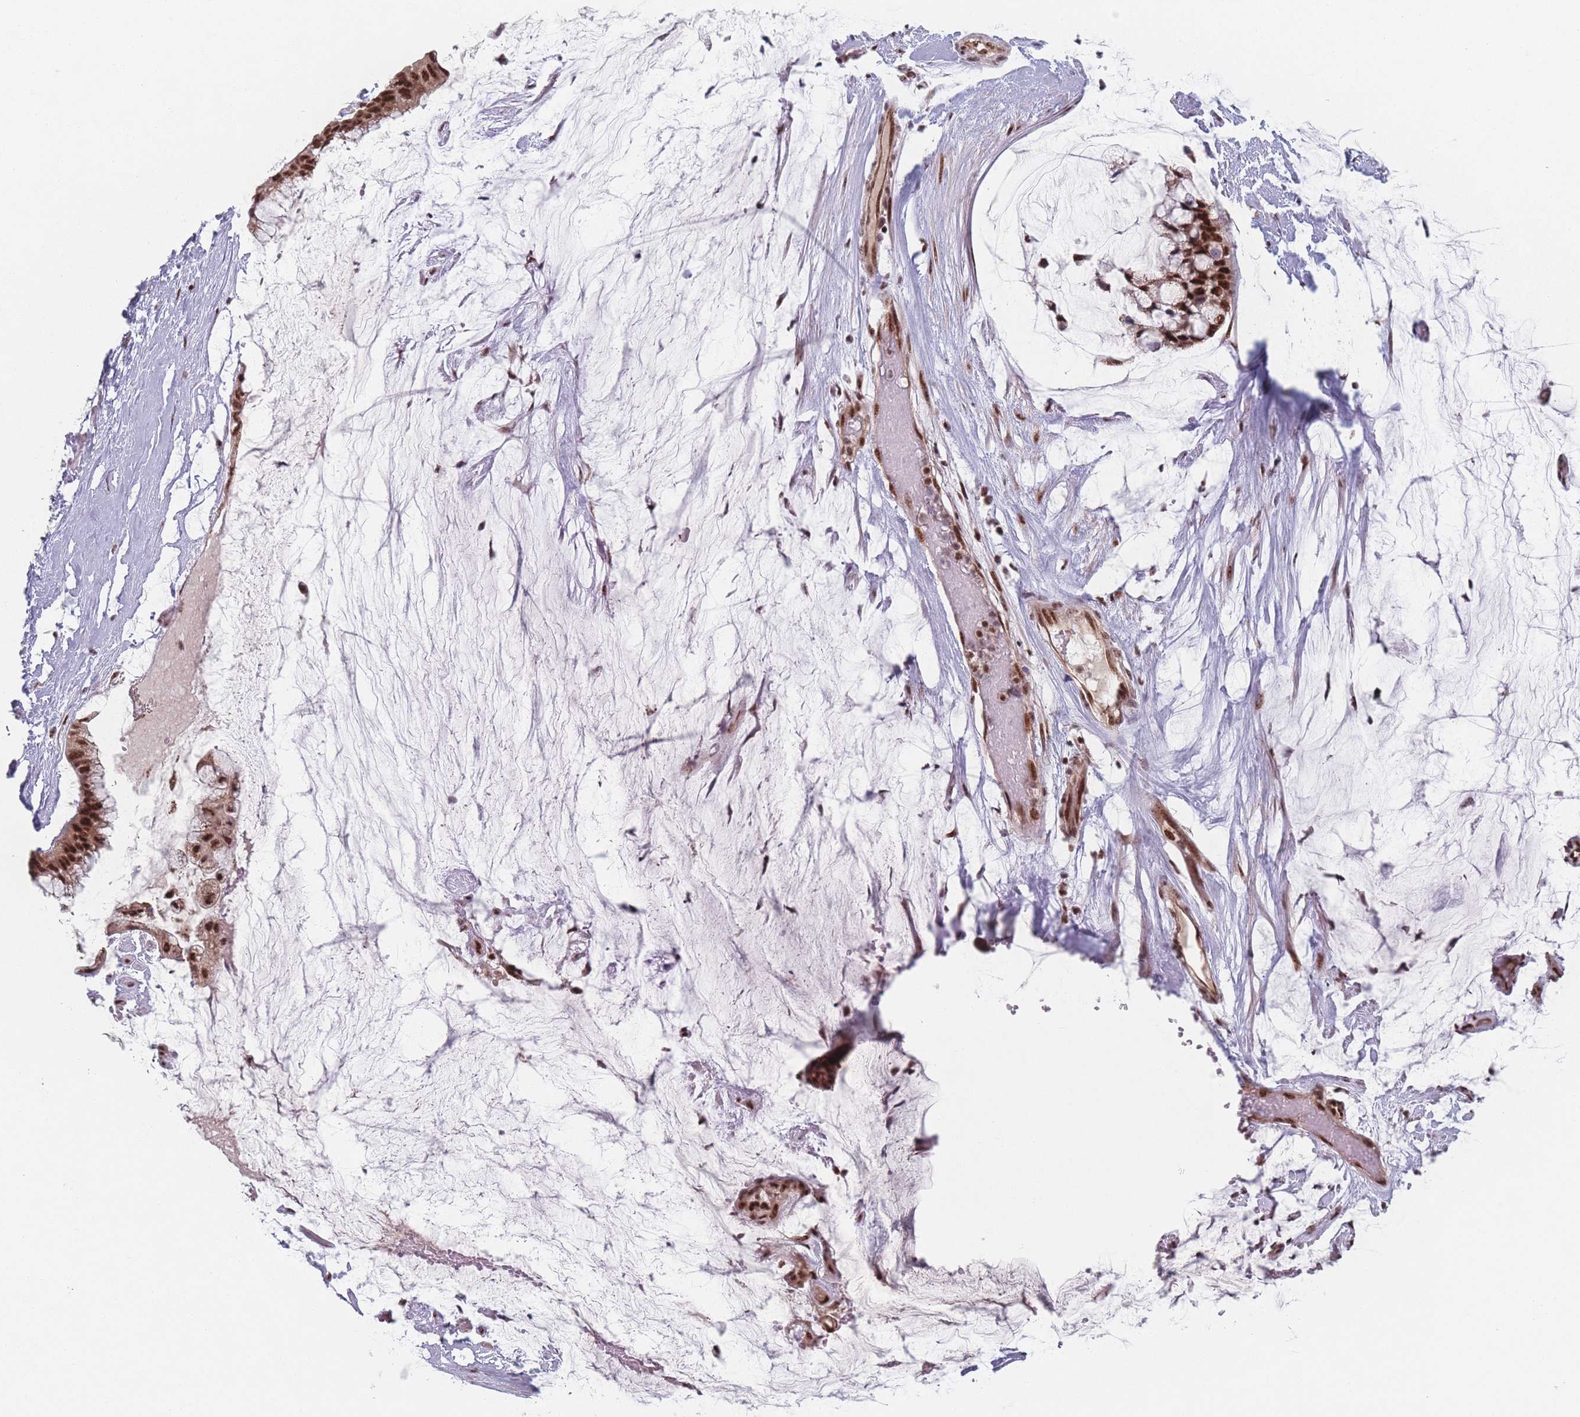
{"staining": {"intensity": "strong", "quantity": ">75%", "location": "nuclear"}, "tissue": "ovarian cancer", "cell_type": "Tumor cells", "image_type": "cancer", "snomed": [{"axis": "morphology", "description": "Cystadenocarcinoma, mucinous, NOS"}, {"axis": "topography", "description": "Ovary"}], "caption": "Protein analysis of ovarian mucinous cystadenocarcinoma tissue demonstrates strong nuclear positivity in approximately >75% of tumor cells.", "gene": "ZC3H14", "patient": {"sex": "female", "age": 39}}